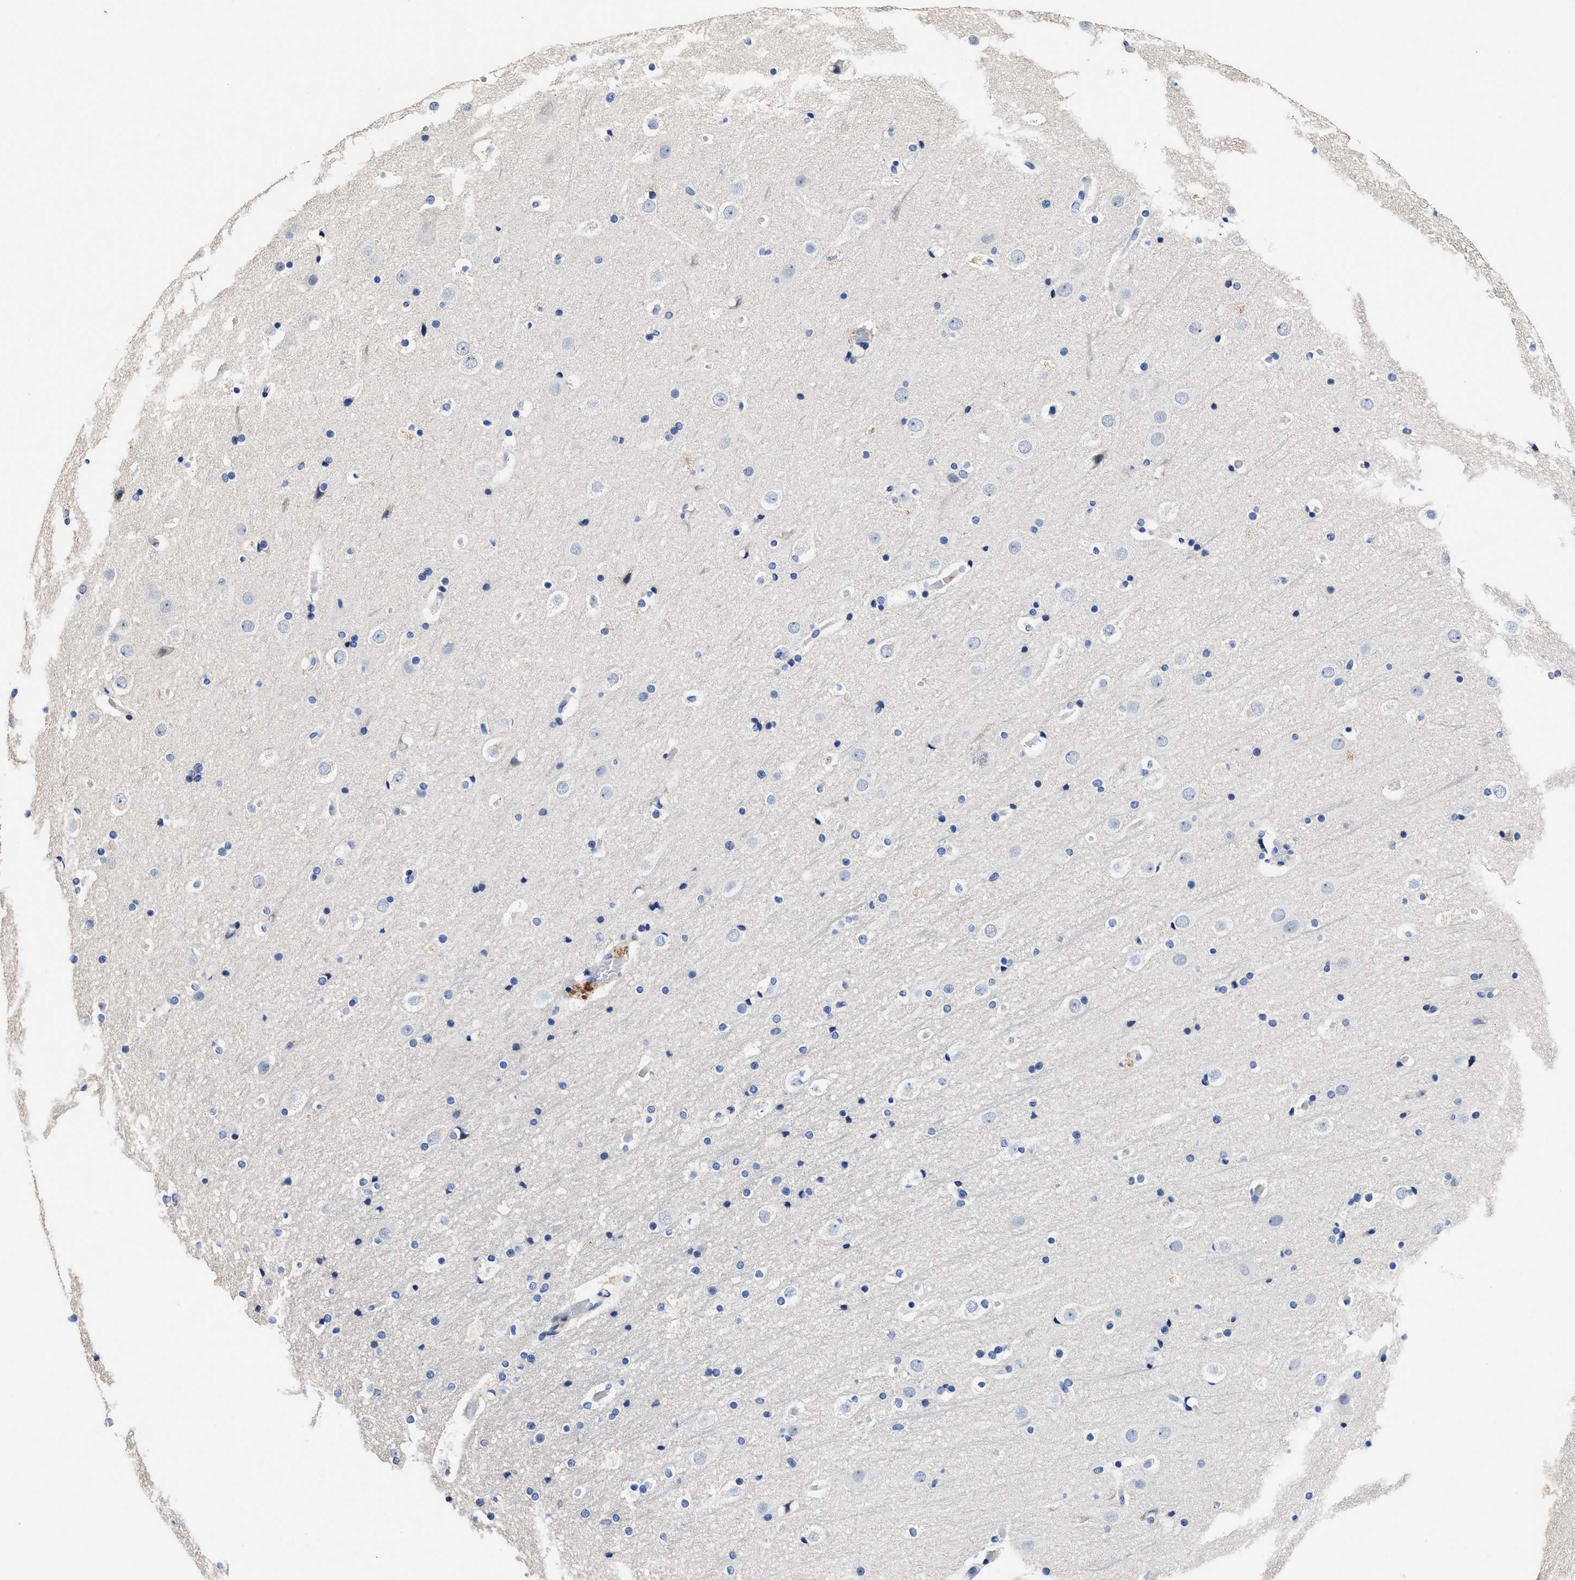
{"staining": {"intensity": "negative", "quantity": "none", "location": "none"}, "tissue": "cerebral cortex", "cell_type": "Endothelial cells", "image_type": "normal", "snomed": [{"axis": "morphology", "description": "Normal tissue, NOS"}, {"axis": "topography", "description": "Cerebral cortex"}], "caption": "This is a histopathology image of immunohistochemistry staining of benign cerebral cortex, which shows no staining in endothelial cells.", "gene": "ZFAT", "patient": {"sex": "male", "age": 57}}